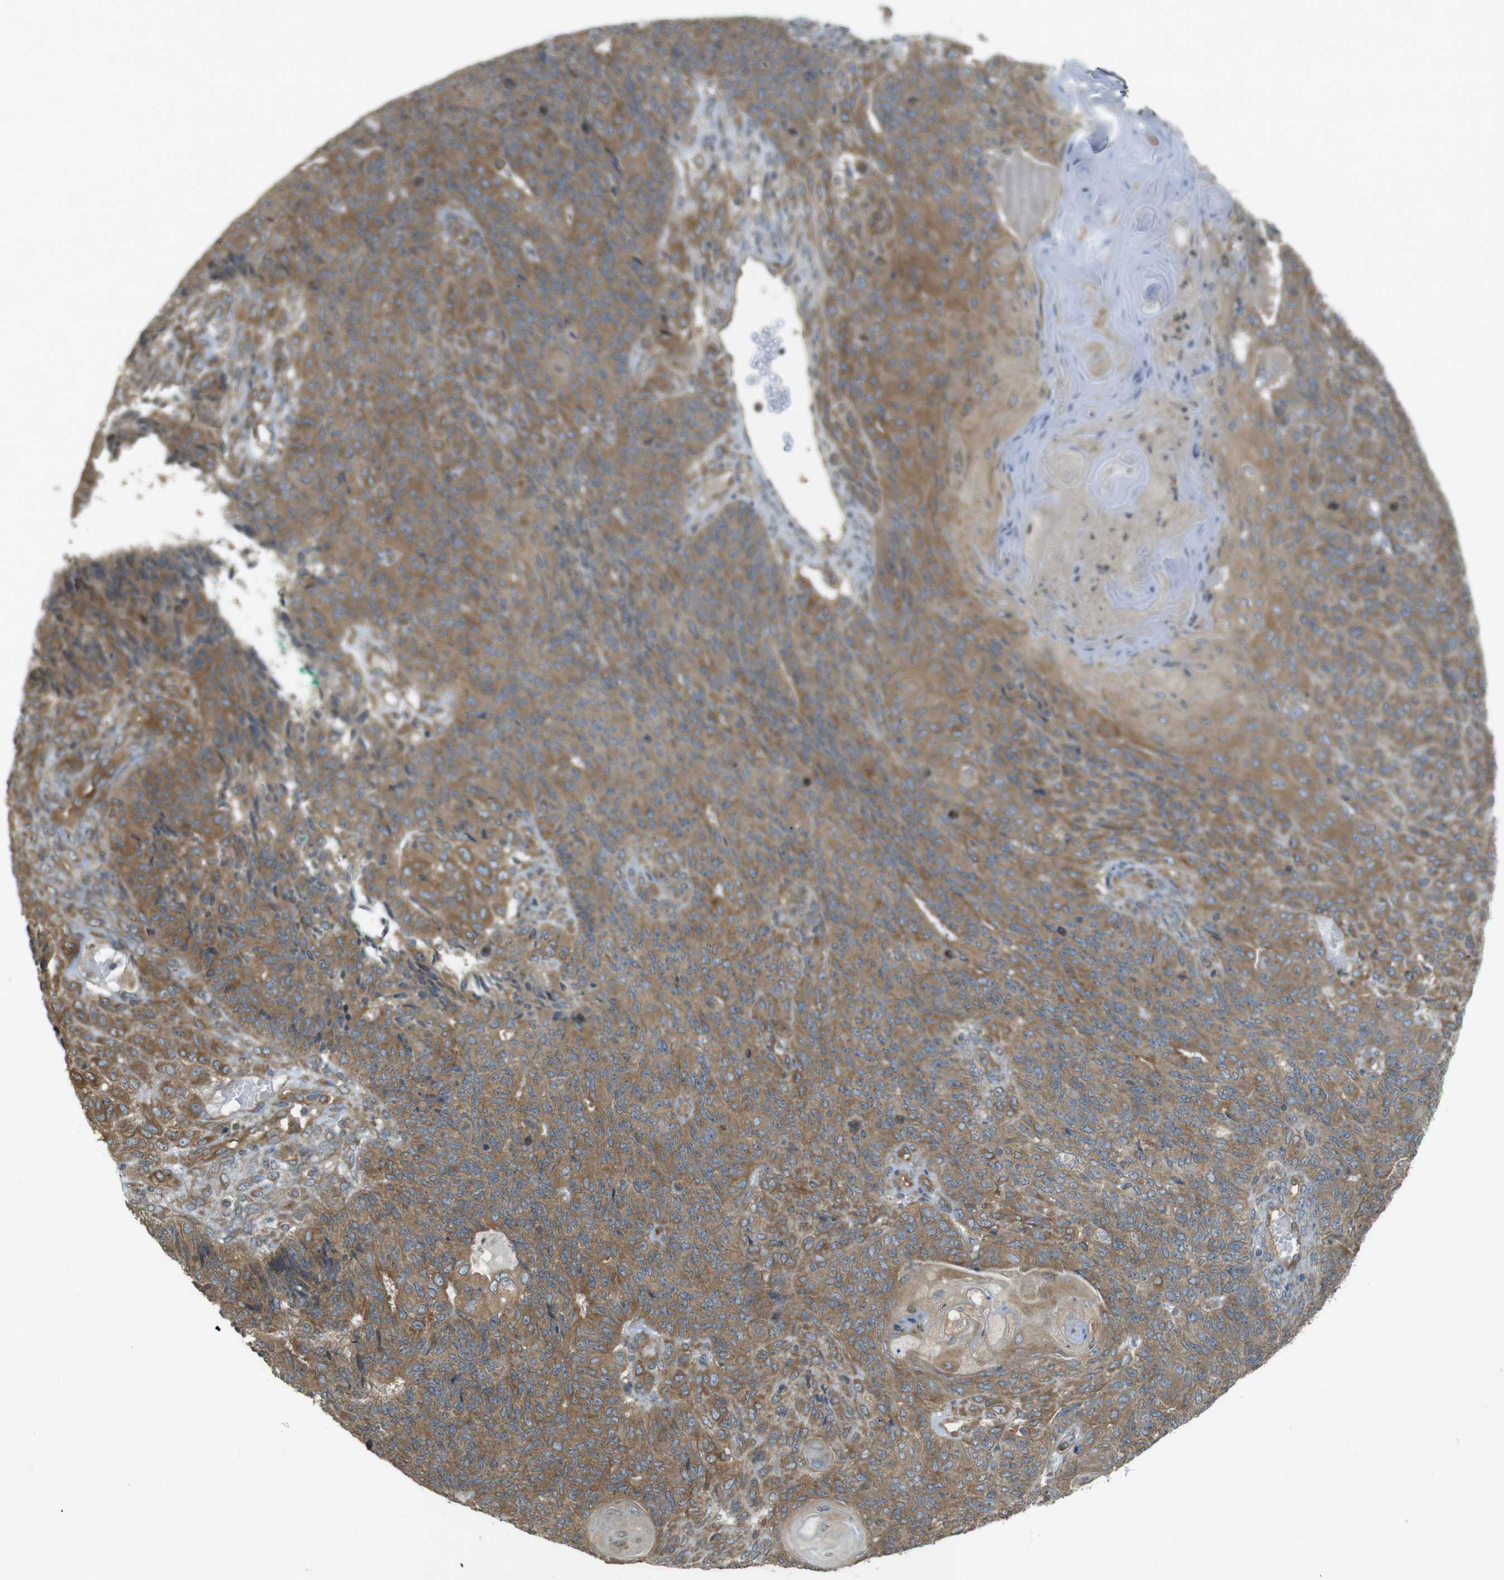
{"staining": {"intensity": "moderate", "quantity": ">75%", "location": "cytoplasmic/membranous"}, "tissue": "endometrial cancer", "cell_type": "Tumor cells", "image_type": "cancer", "snomed": [{"axis": "morphology", "description": "Adenocarcinoma, NOS"}, {"axis": "topography", "description": "Endometrium"}], "caption": "Endometrial cancer (adenocarcinoma) stained for a protein (brown) shows moderate cytoplasmic/membranous positive positivity in approximately >75% of tumor cells.", "gene": "KIF5B", "patient": {"sex": "female", "age": 32}}